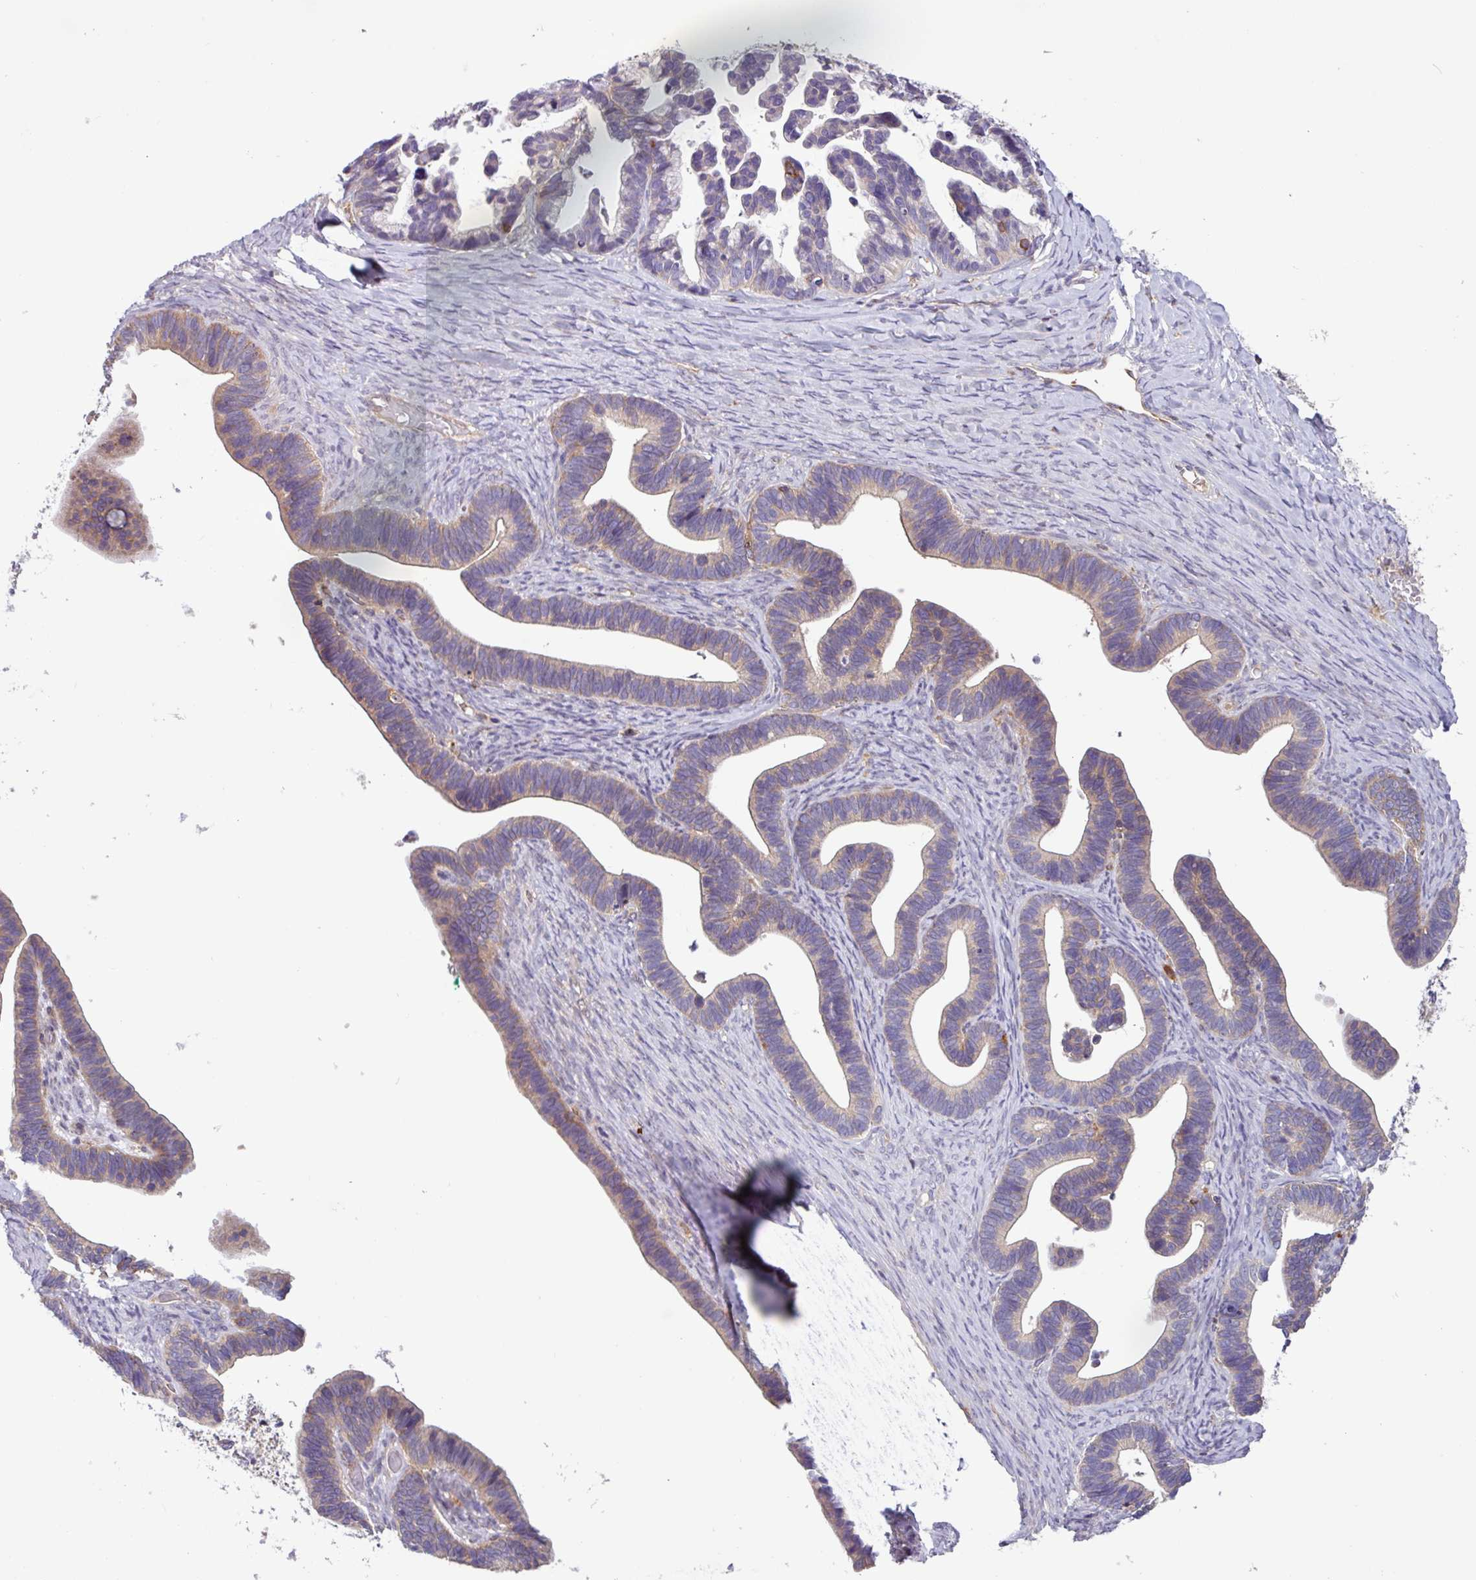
{"staining": {"intensity": "weak", "quantity": "<25%", "location": "cytoplasmic/membranous"}, "tissue": "ovarian cancer", "cell_type": "Tumor cells", "image_type": "cancer", "snomed": [{"axis": "morphology", "description": "Cystadenocarcinoma, serous, NOS"}, {"axis": "topography", "description": "Ovary"}], "caption": "The micrograph demonstrates no significant expression in tumor cells of ovarian cancer.", "gene": "ACTR3", "patient": {"sex": "female", "age": 56}}